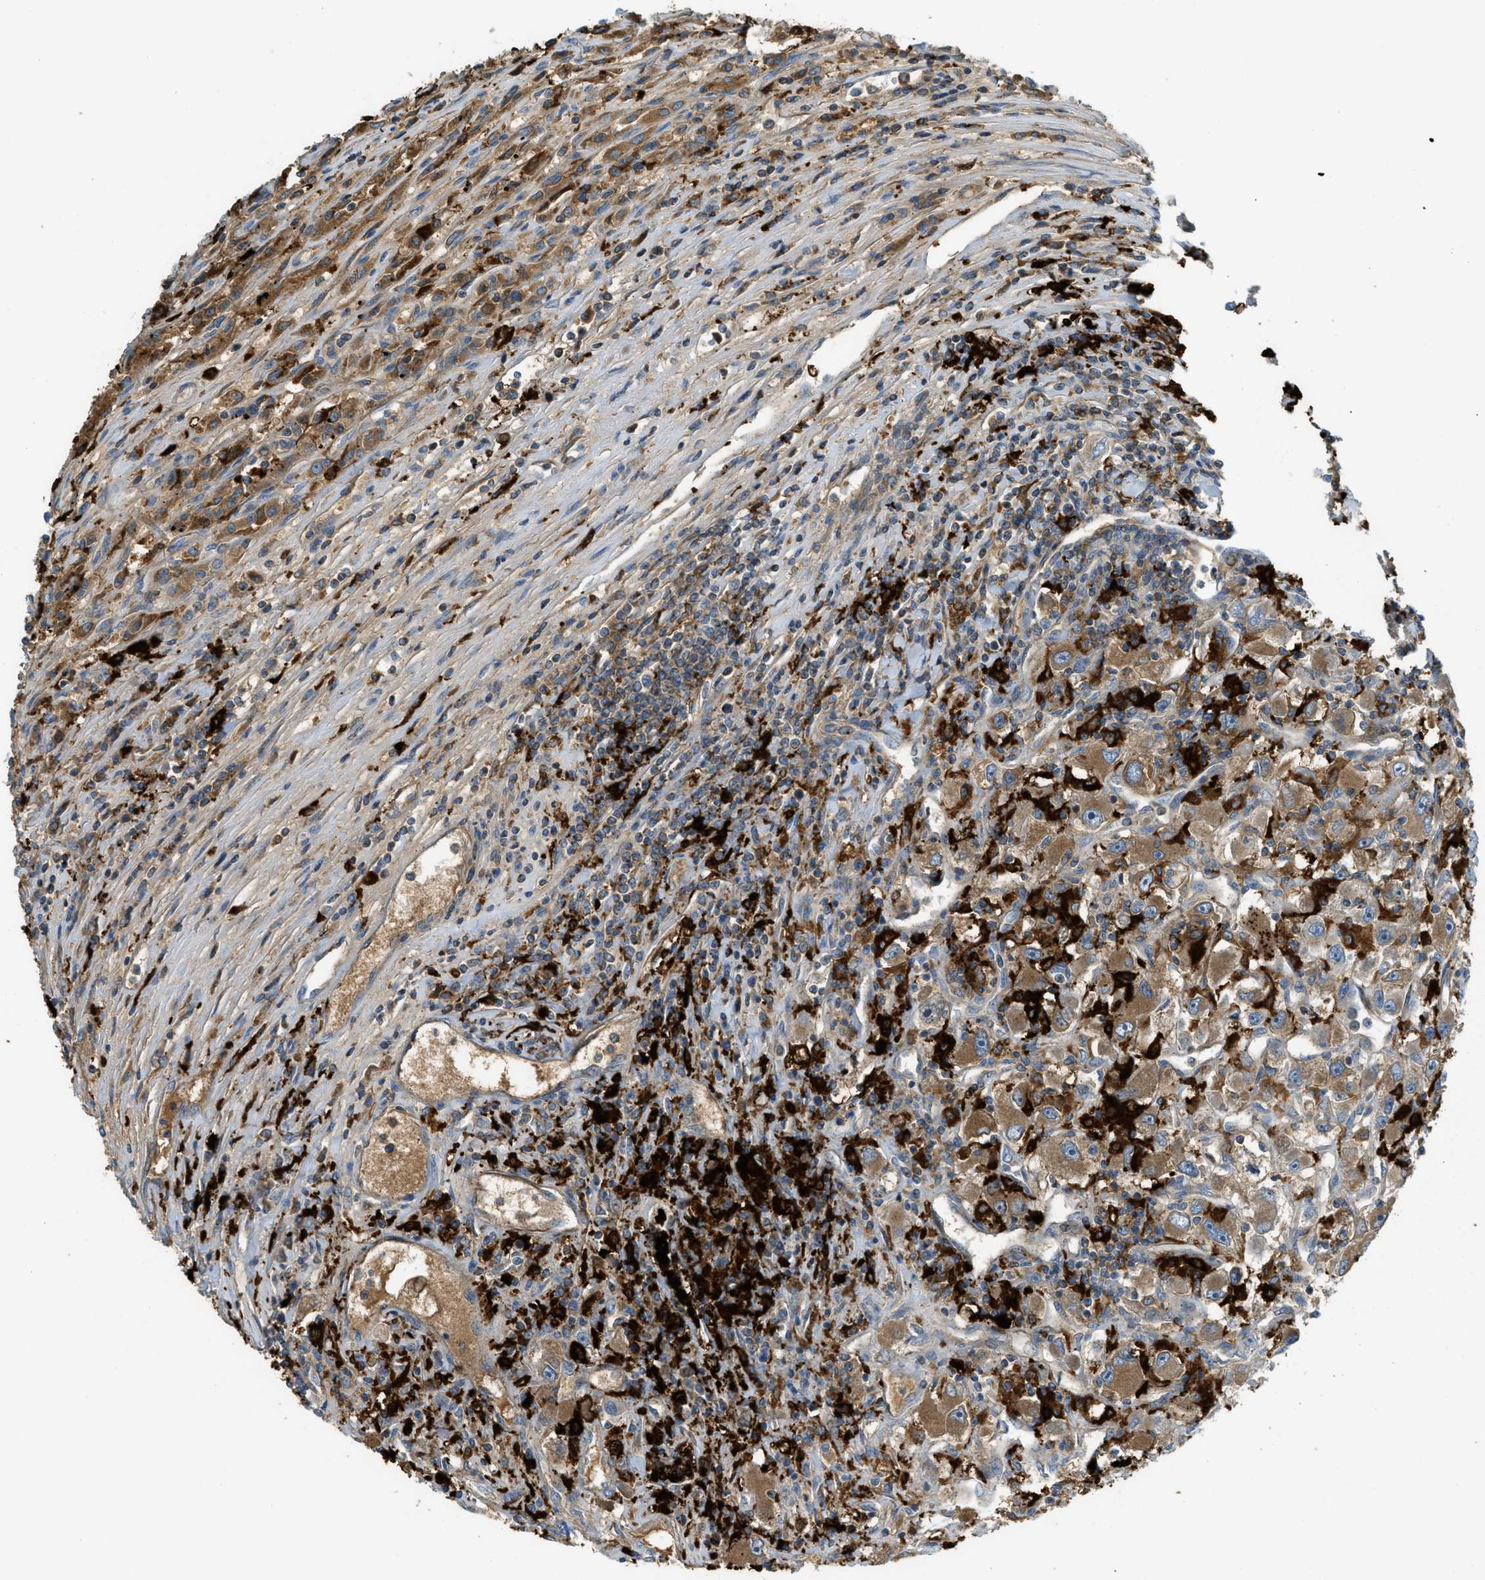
{"staining": {"intensity": "moderate", "quantity": ">75%", "location": "cytoplasmic/membranous"}, "tissue": "renal cancer", "cell_type": "Tumor cells", "image_type": "cancer", "snomed": [{"axis": "morphology", "description": "Adenocarcinoma, NOS"}, {"axis": "topography", "description": "Kidney"}], "caption": "Human renal cancer (adenocarcinoma) stained with a protein marker displays moderate staining in tumor cells.", "gene": "RFFL", "patient": {"sex": "female", "age": 52}}